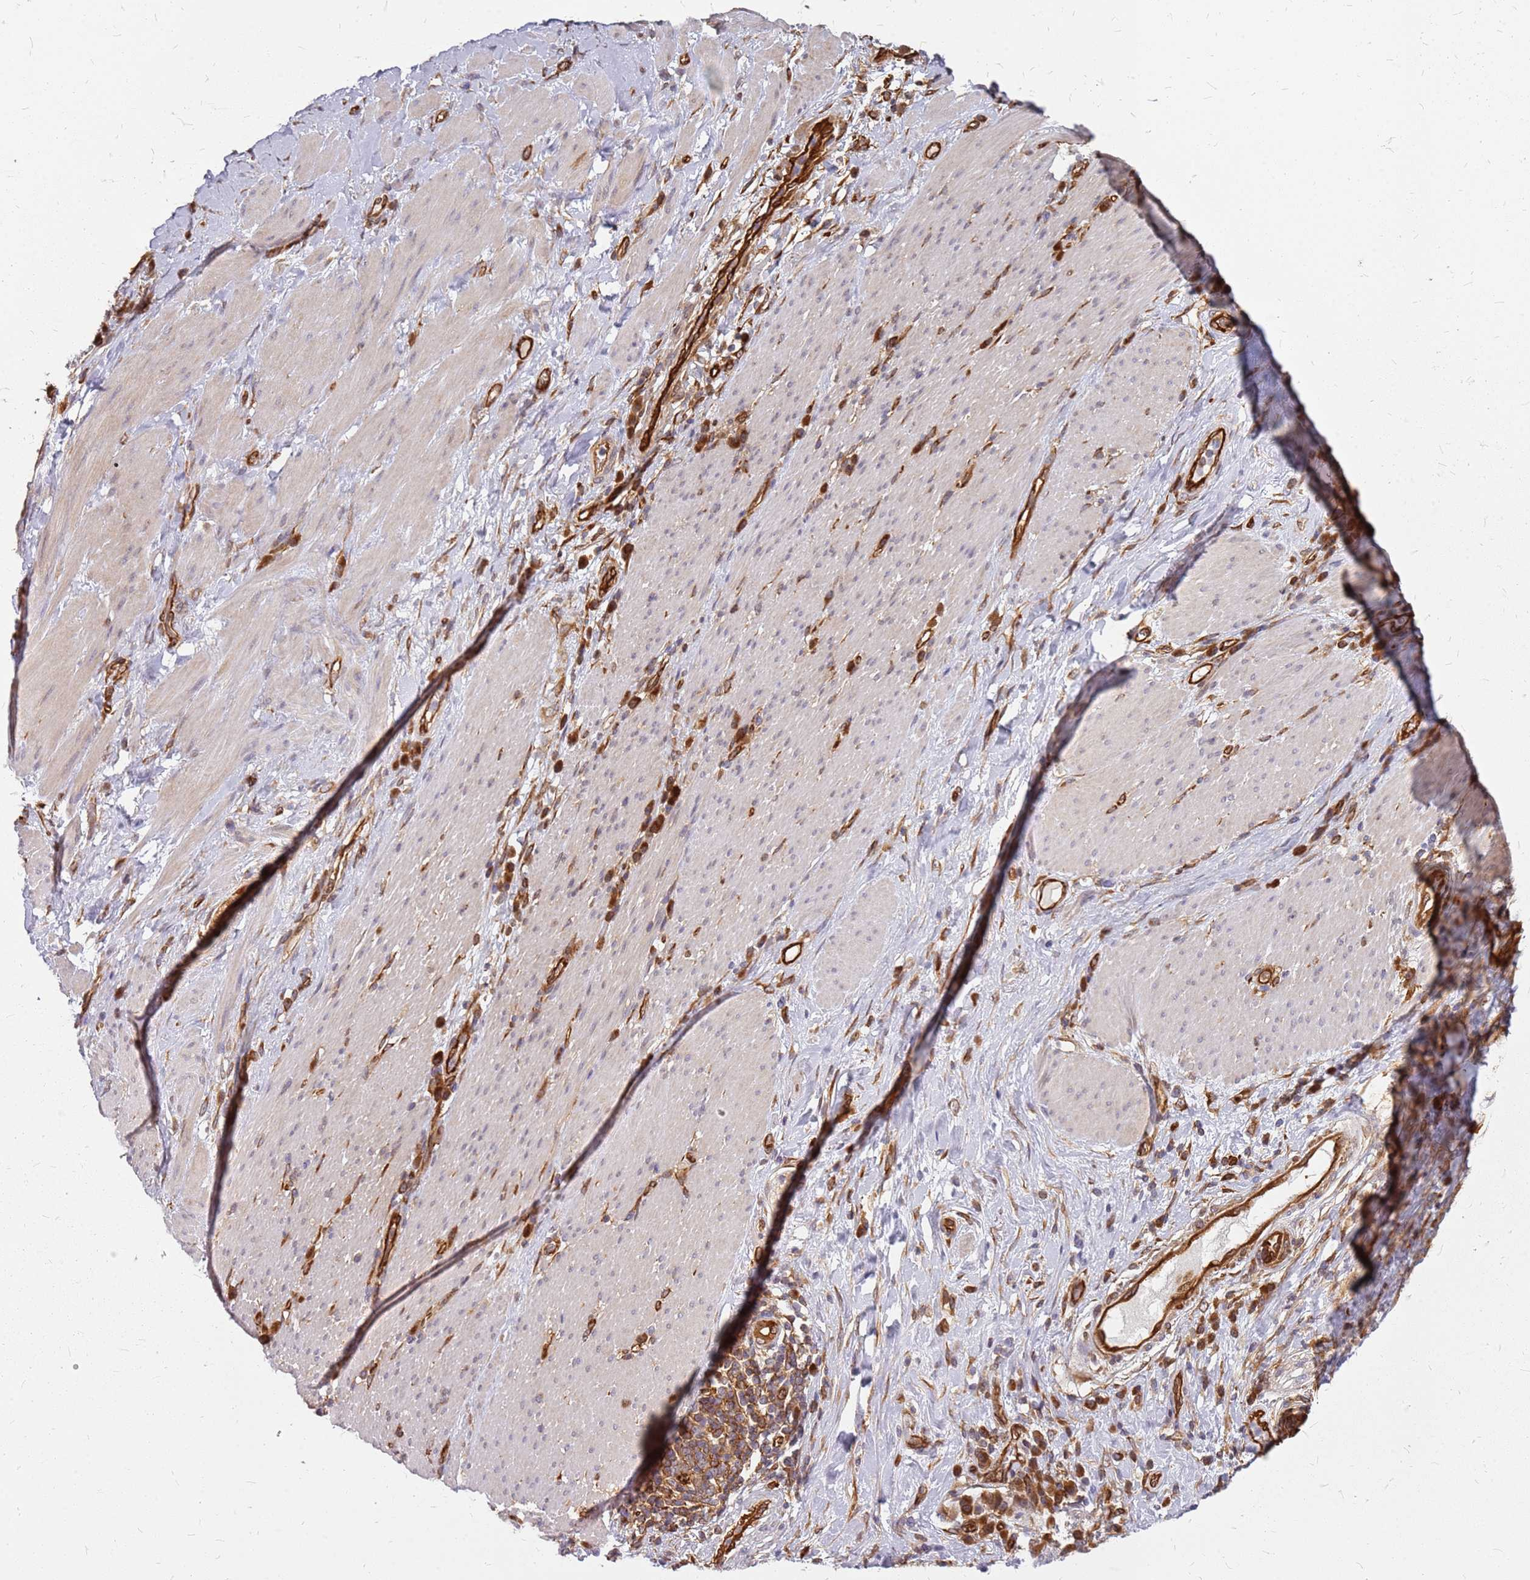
{"staining": {"intensity": "strong", "quantity": ">75%", "location": "cytoplasmic/membranous"}, "tissue": "stomach cancer", "cell_type": "Tumor cells", "image_type": "cancer", "snomed": [{"axis": "morphology", "description": "Normal tissue, NOS"}, {"axis": "morphology", "description": "Adenocarcinoma, NOS"}, {"axis": "topography", "description": "Stomach"}], "caption": "This is a histology image of immunohistochemistry staining of adenocarcinoma (stomach), which shows strong expression in the cytoplasmic/membranous of tumor cells.", "gene": "HDX", "patient": {"sex": "female", "age": 64}}